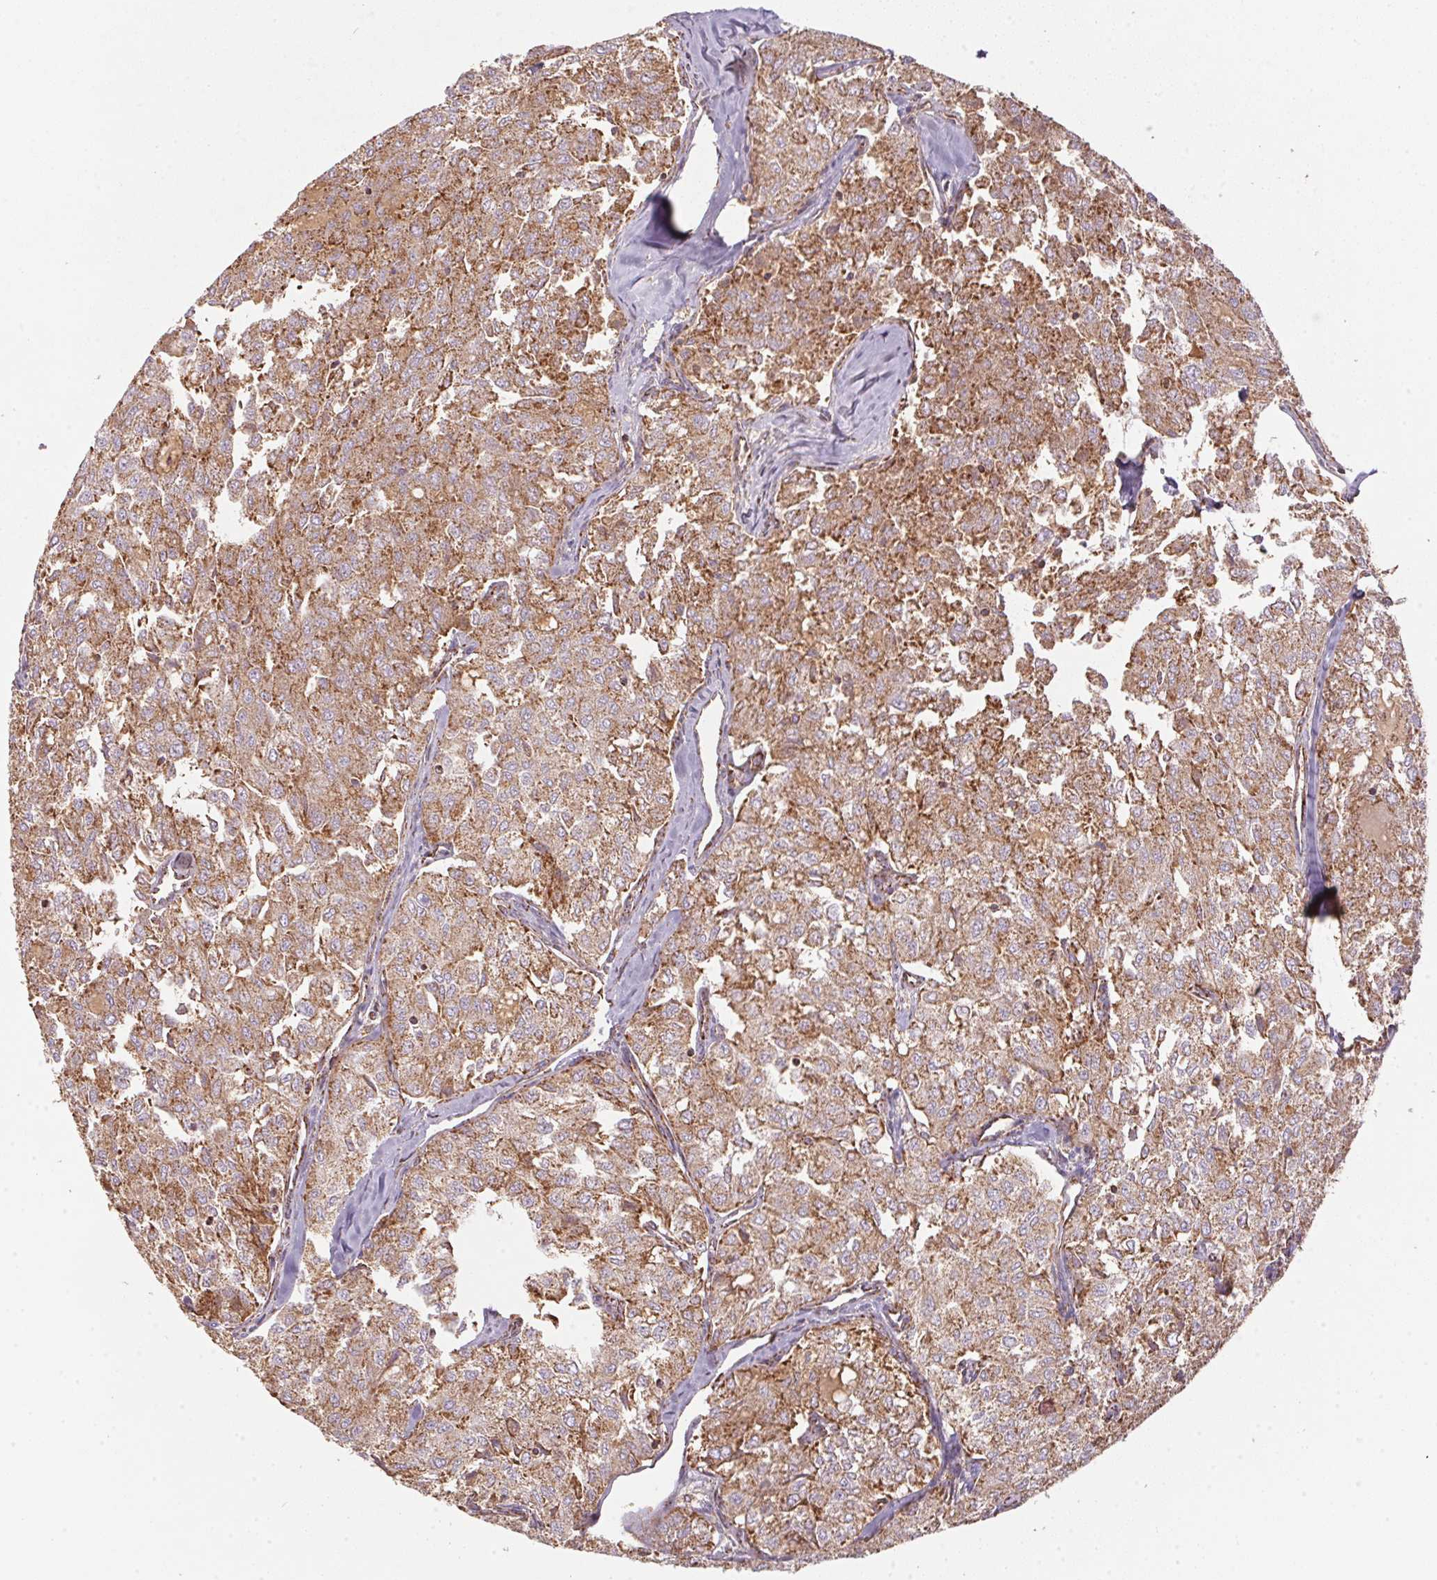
{"staining": {"intensity": "moderate", "quantity": ">75%", "location": "cytoplasmic/membranous"}, "tissue": "thyroid cancer", "cell_type": "Tumor cells", "image_type": "cancer", "snomed": [{"axis": "morphology", "description": "Follicular adenoma carcinoma, NOS"}, {"axis": "topography", "description": "Thyroid gland"}], "caption": "Follicular adenoma carcinoma (thyroid) stained with a protein marker demonstrates moderate staining in tumor cells.", "gene": "NDUFS2", "patient": {"sex": "male", "age": 75}}